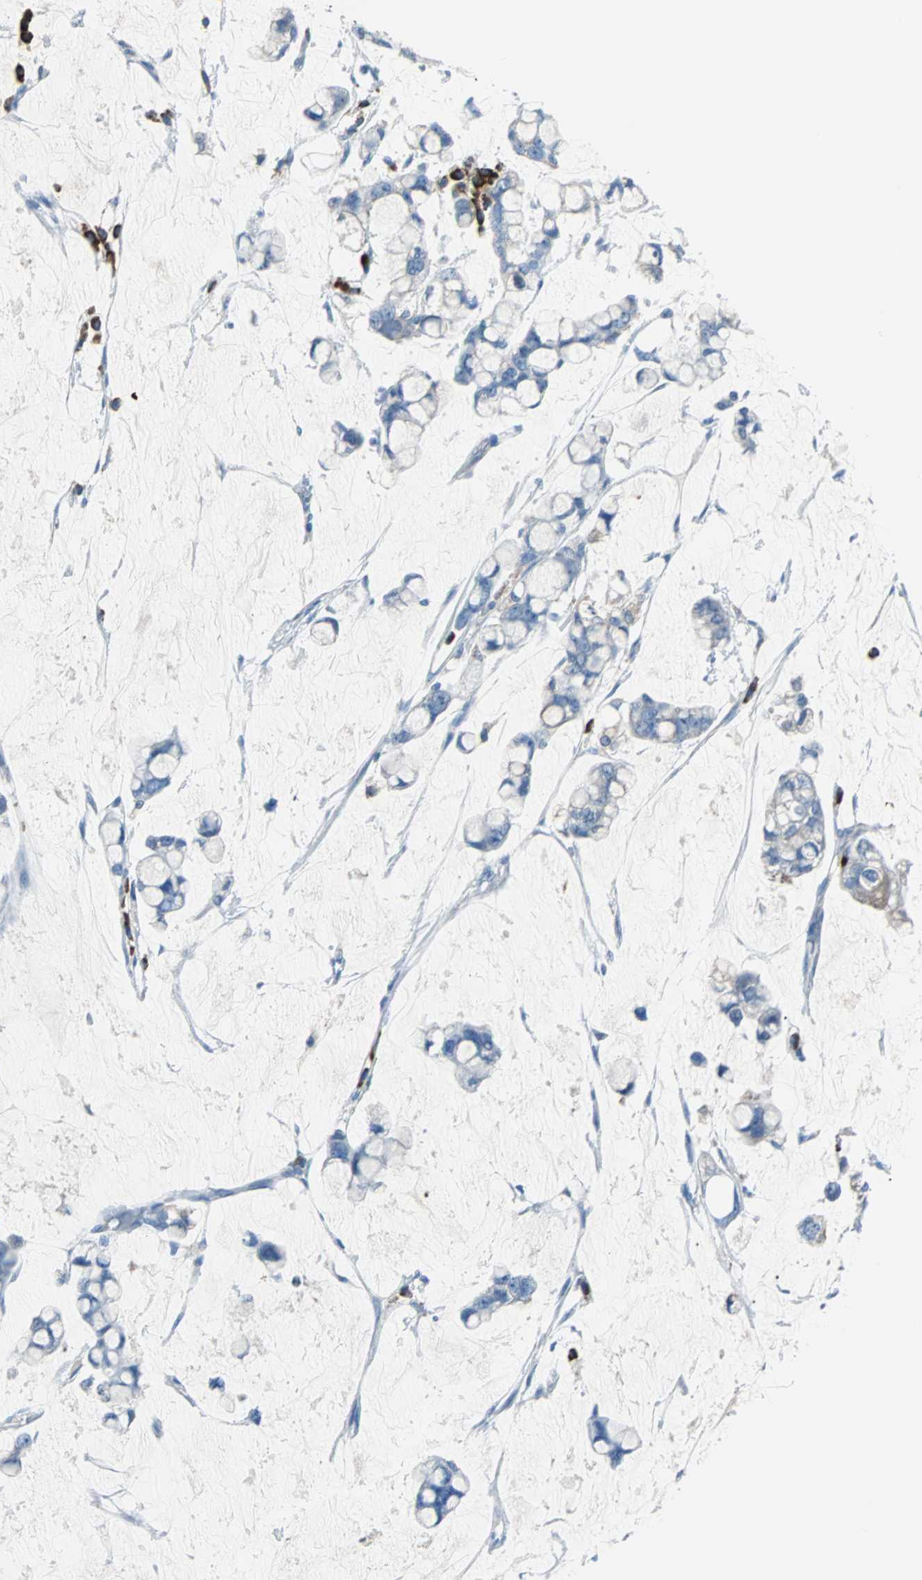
{"staining": {"intensity": "negative", "quantity": "none", "location": "none"}, "tissue": "stomach cancer", "cell_type": "Tumor cells", "image_type": "cancer", "snomed": [{"axis": "morphology", "description": "Adenocarcinoma, NOS"}, {"axis": "topography", "description": "Stomach, lower"}], "caption": "Immunohistochemistry (IHC) of human stomach cancer demonstrates no expression in tumor cells. (IHC, brightfield microscopy, high magnification).", "gene": "PDIA4", "patient": {"sex": "male", "age": 84}}